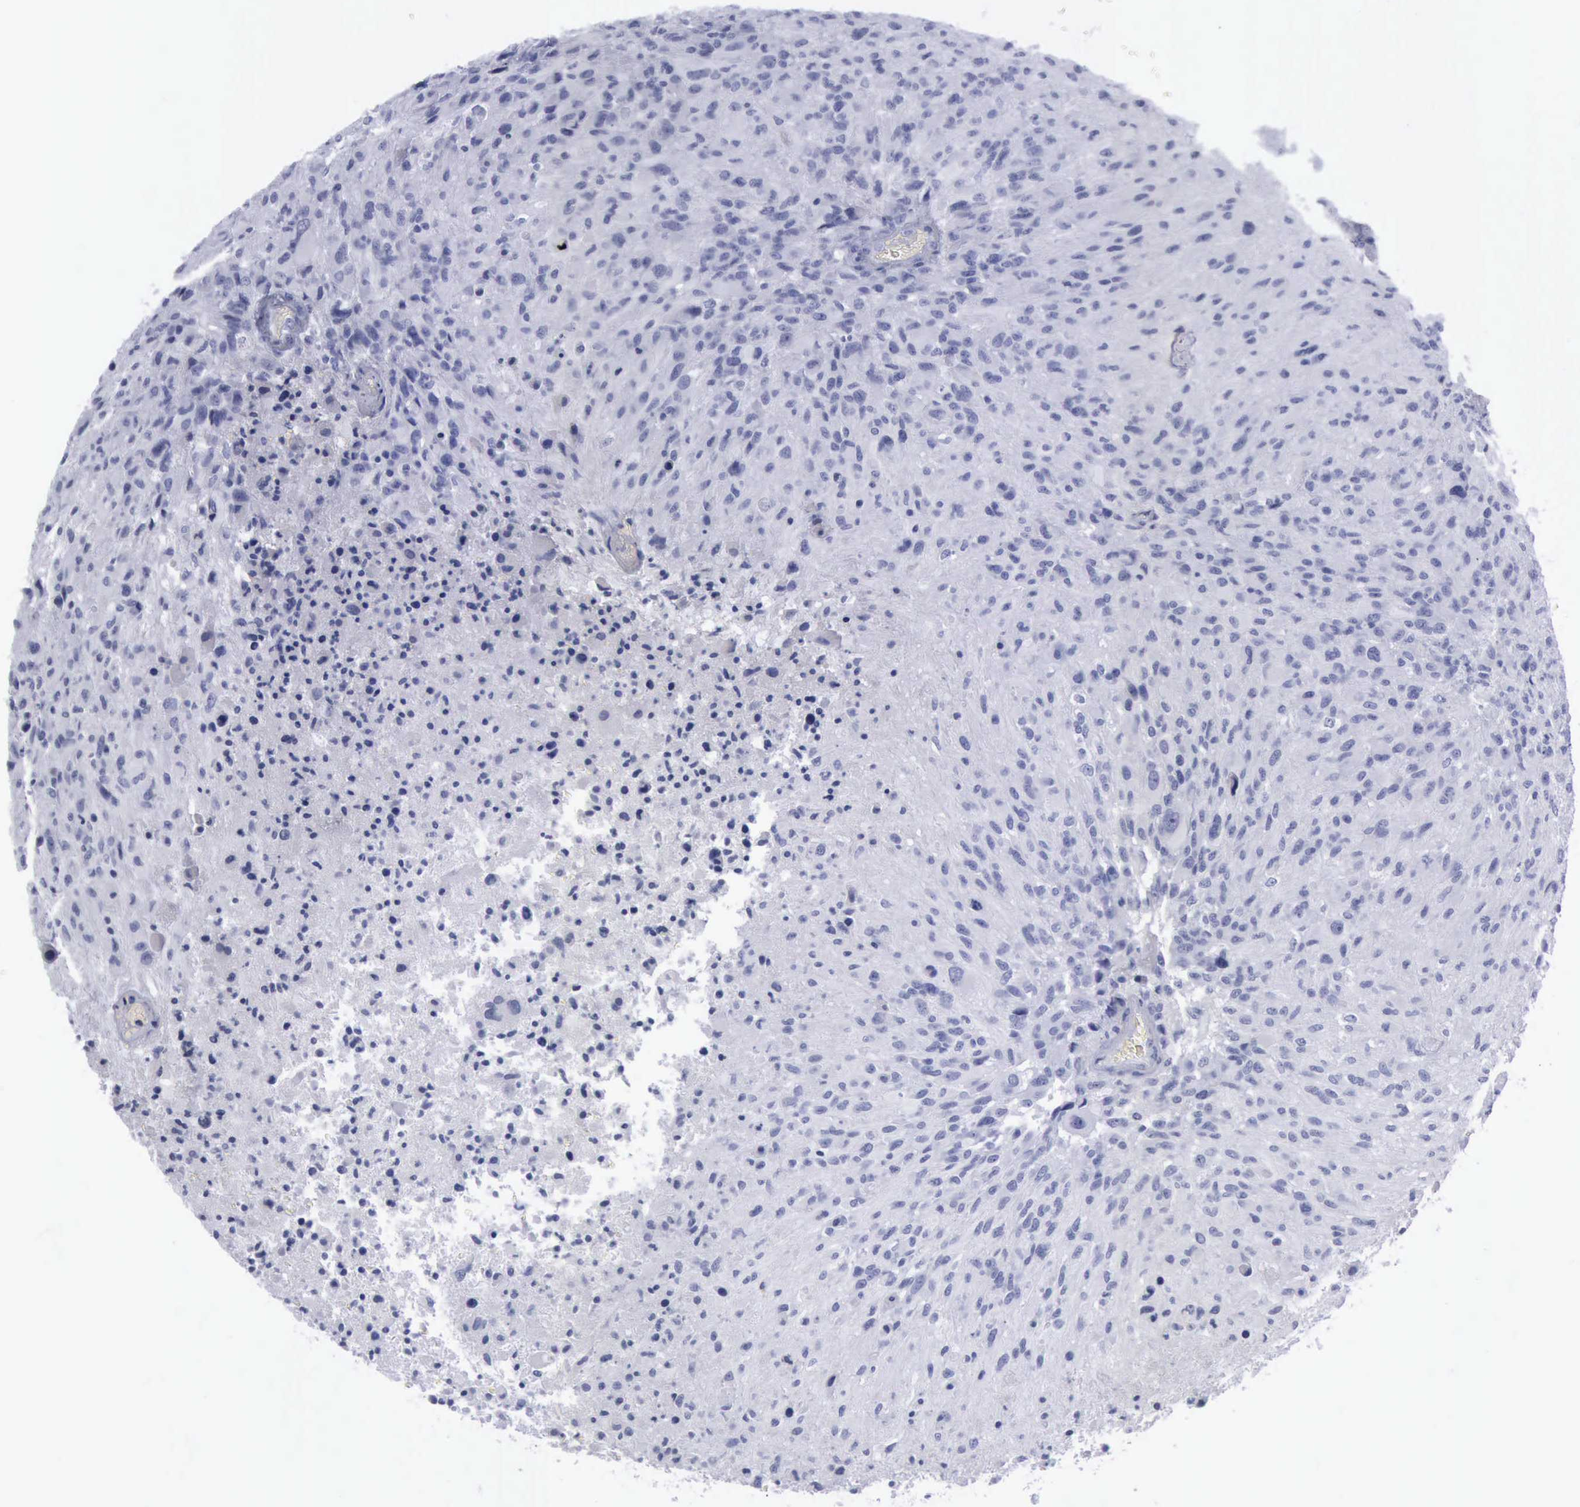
{"staining": {"intensity": "negative", "quantity": "none", "location": "none"}, "tissue": "glioma", "cell_type": "Tumor cells", "image_type": "cancer", "snomed": [{"axis": "morphology", "description": "Glioma, malignant, High grade"}, {"axis": "topography", "description": "Brain"}], "caption": "An immunohistochemistry histopathology image of glioma is shown. There is no staining in tumor cells of glioma.", "gene": "KRT13", "patient": {"sex": "male", "age": 69}}